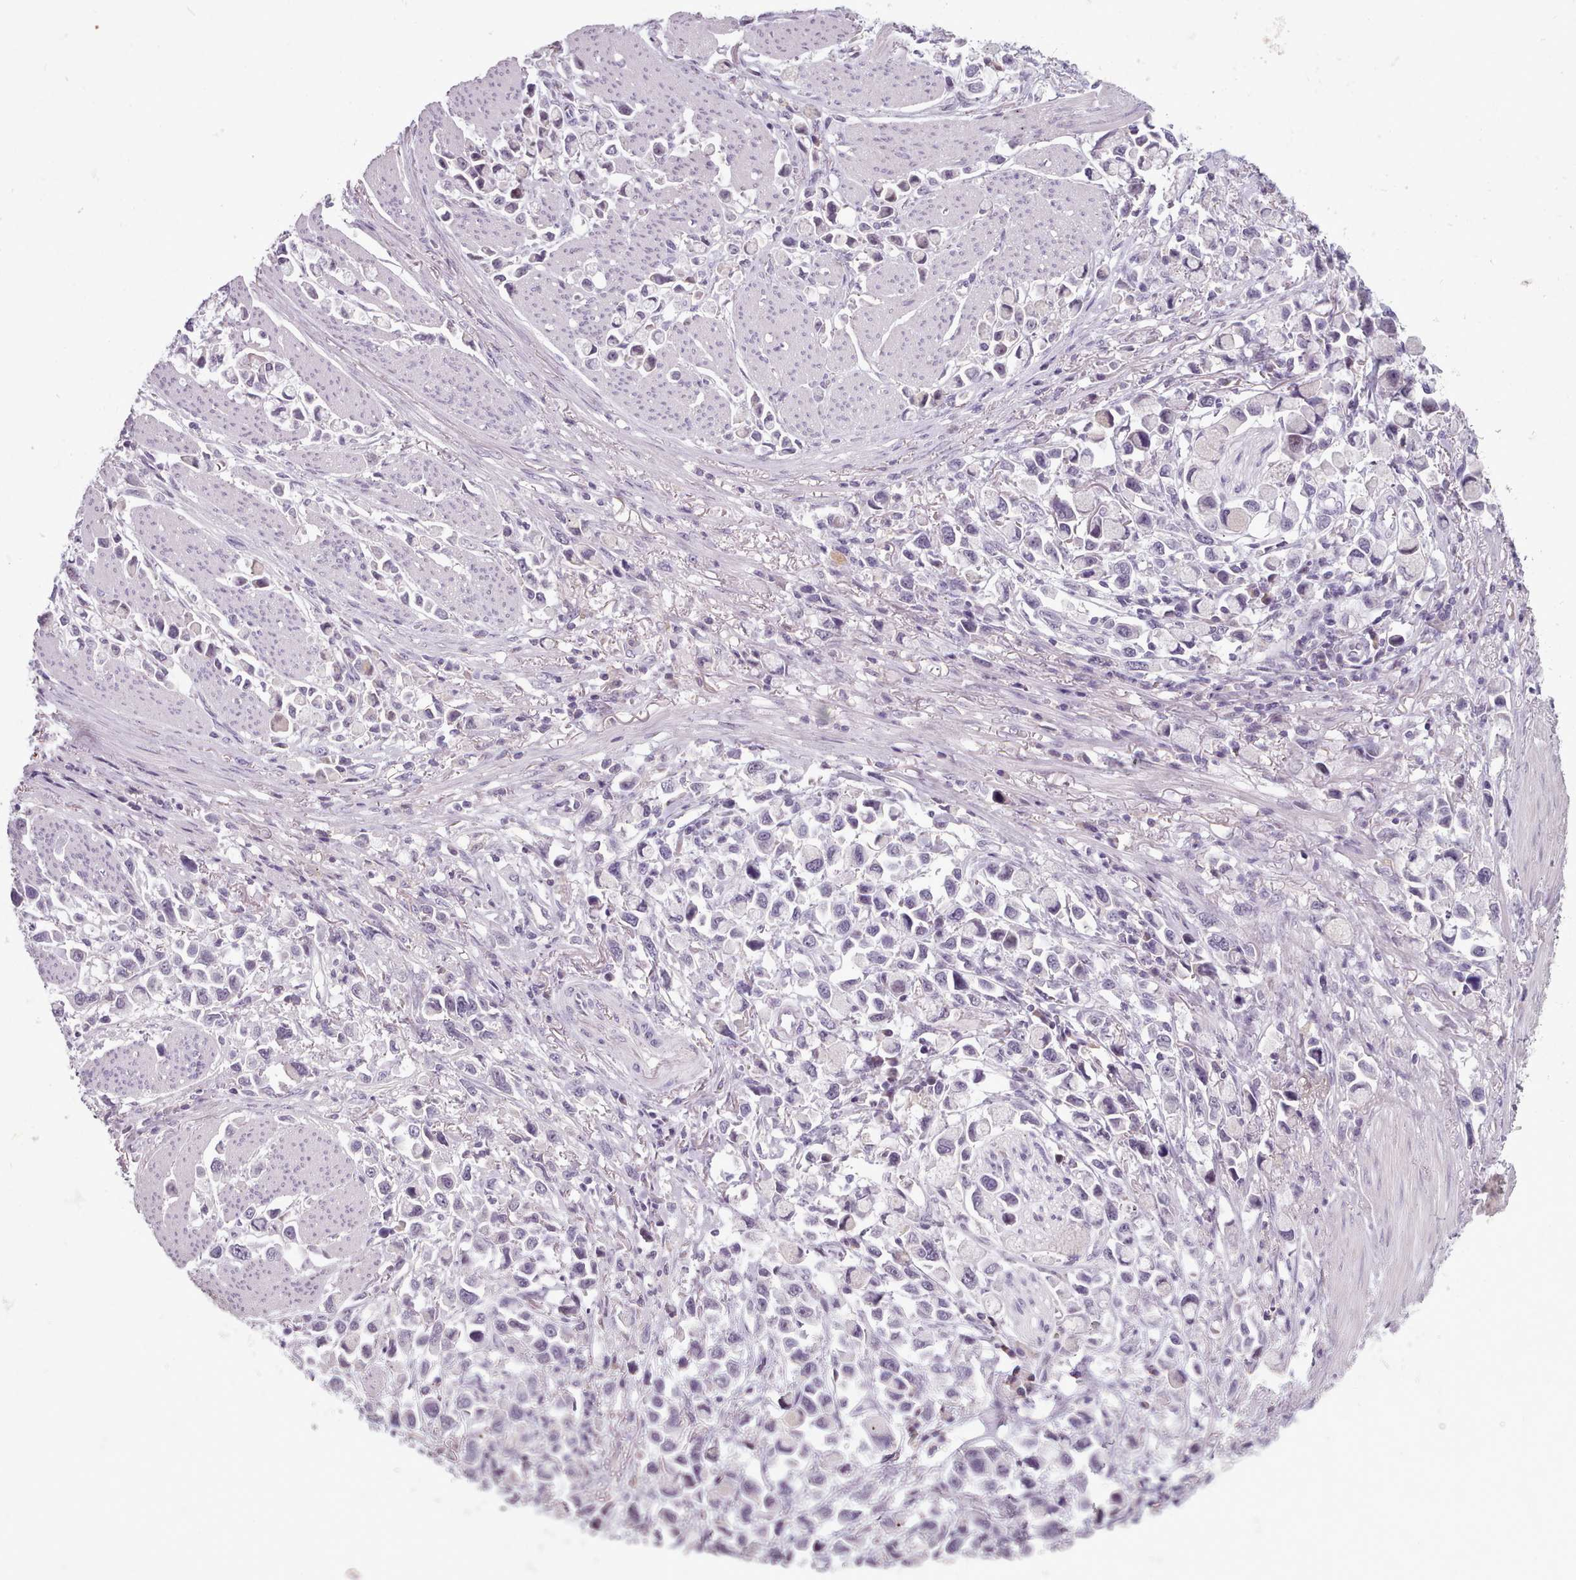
{"staining": {"intensity": "negative", "quantity": "none", "location": "none"}, "tissue": "stomach cancer", "cell_type": "Tumor cells", "image_type": "cancer", "snomed": [{"axis": "morphology", "description": "Adenocarcinoma, NOS"}, {"axis": "topography", "description": "Stomach"}], "caption": "This is an immunohistochemistry image of stomach cancer. There is no staining in tumor cells.", "gene": "PBX4", "patient": {"sex": "female", "age": 81}}